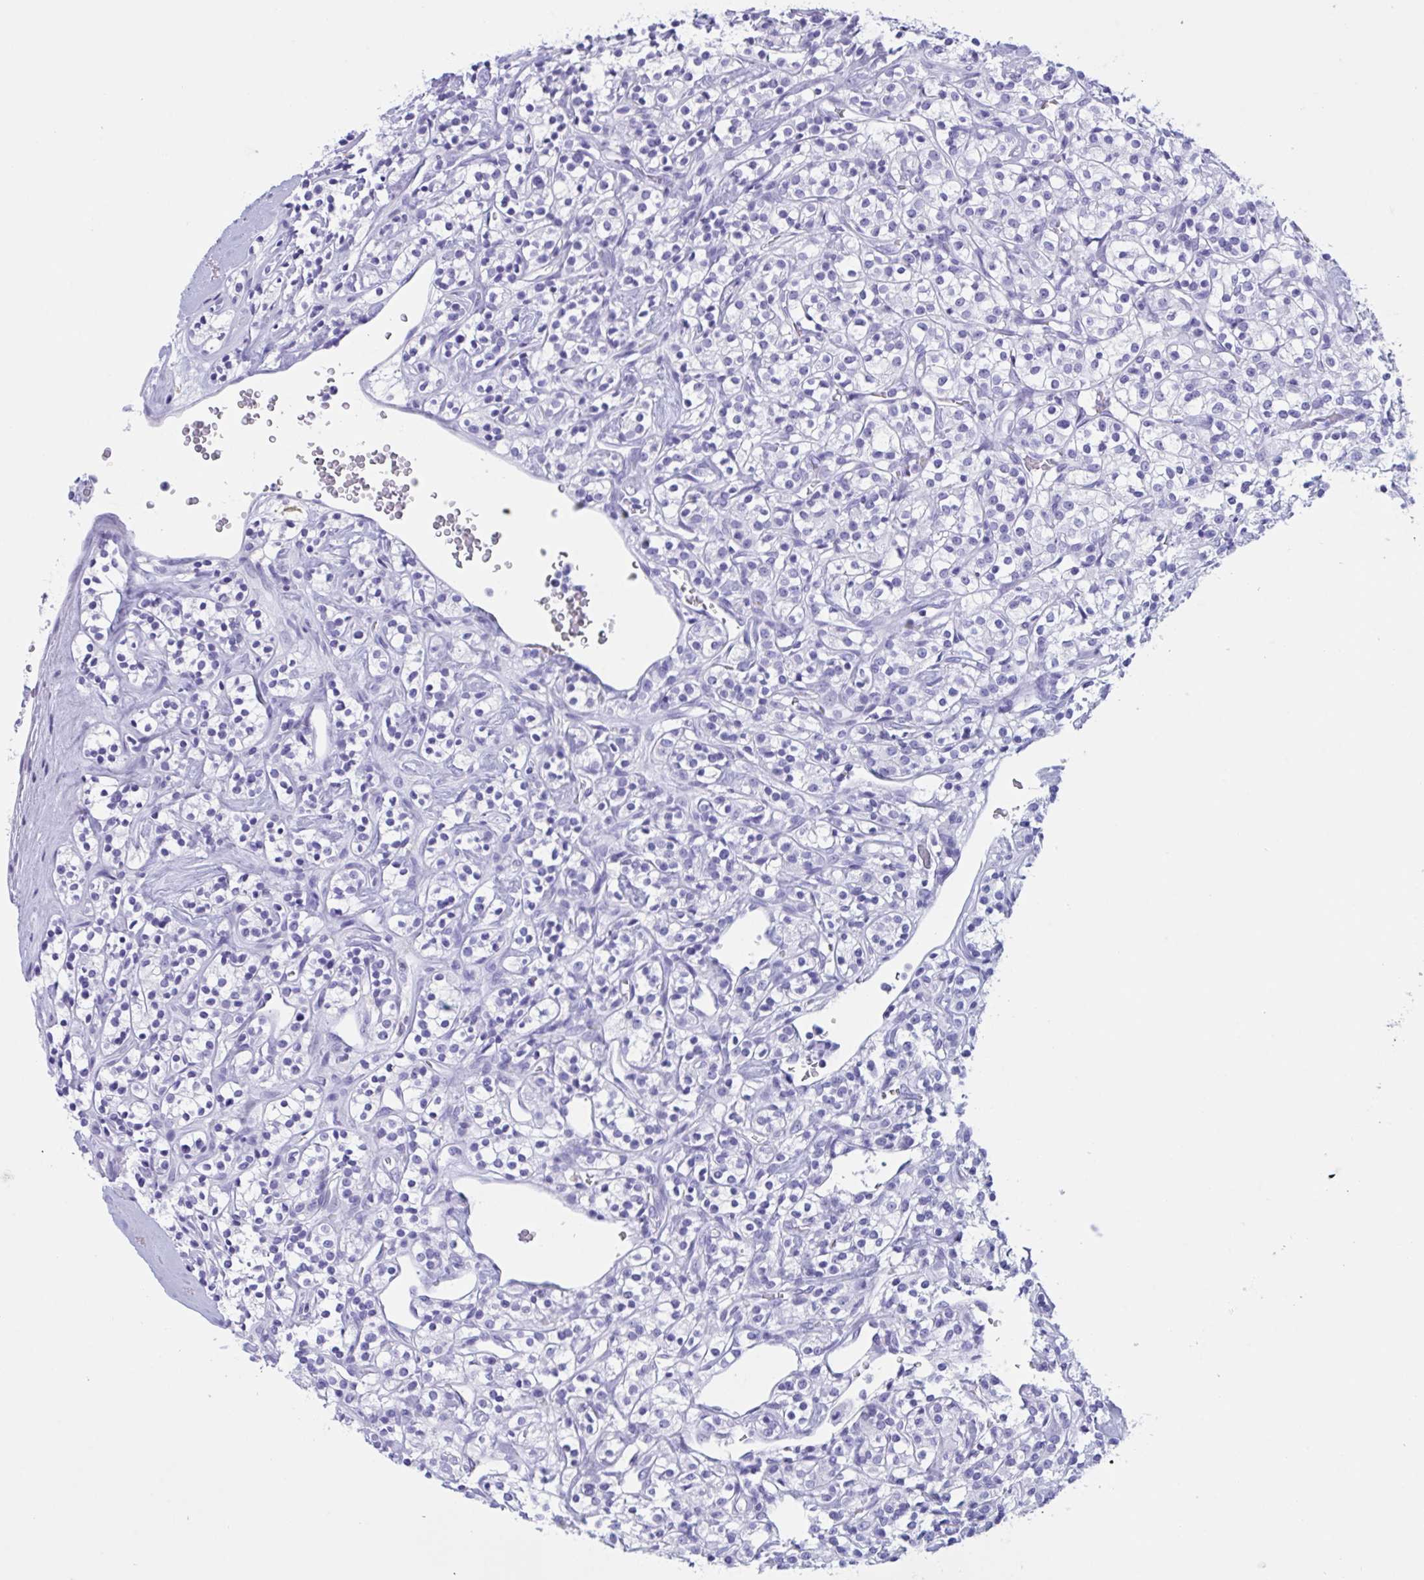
{"staining": {"intensity": "negative", "quantity": "none", "location": "none"}, "tissue": "renal cancer", "cell_type": "Tumor cells", "image_type": "cancer", "snomed": [{"axis": "morphology", "description": "Adenocarcinoma, NOS"}, {"axis": "topography", "description": "Kidney"}], "caption": "There is no significant staining in tumor cells of renal cancer.", "gene": "ZNF850", "patient": {"sex": "male", "age": 77}}